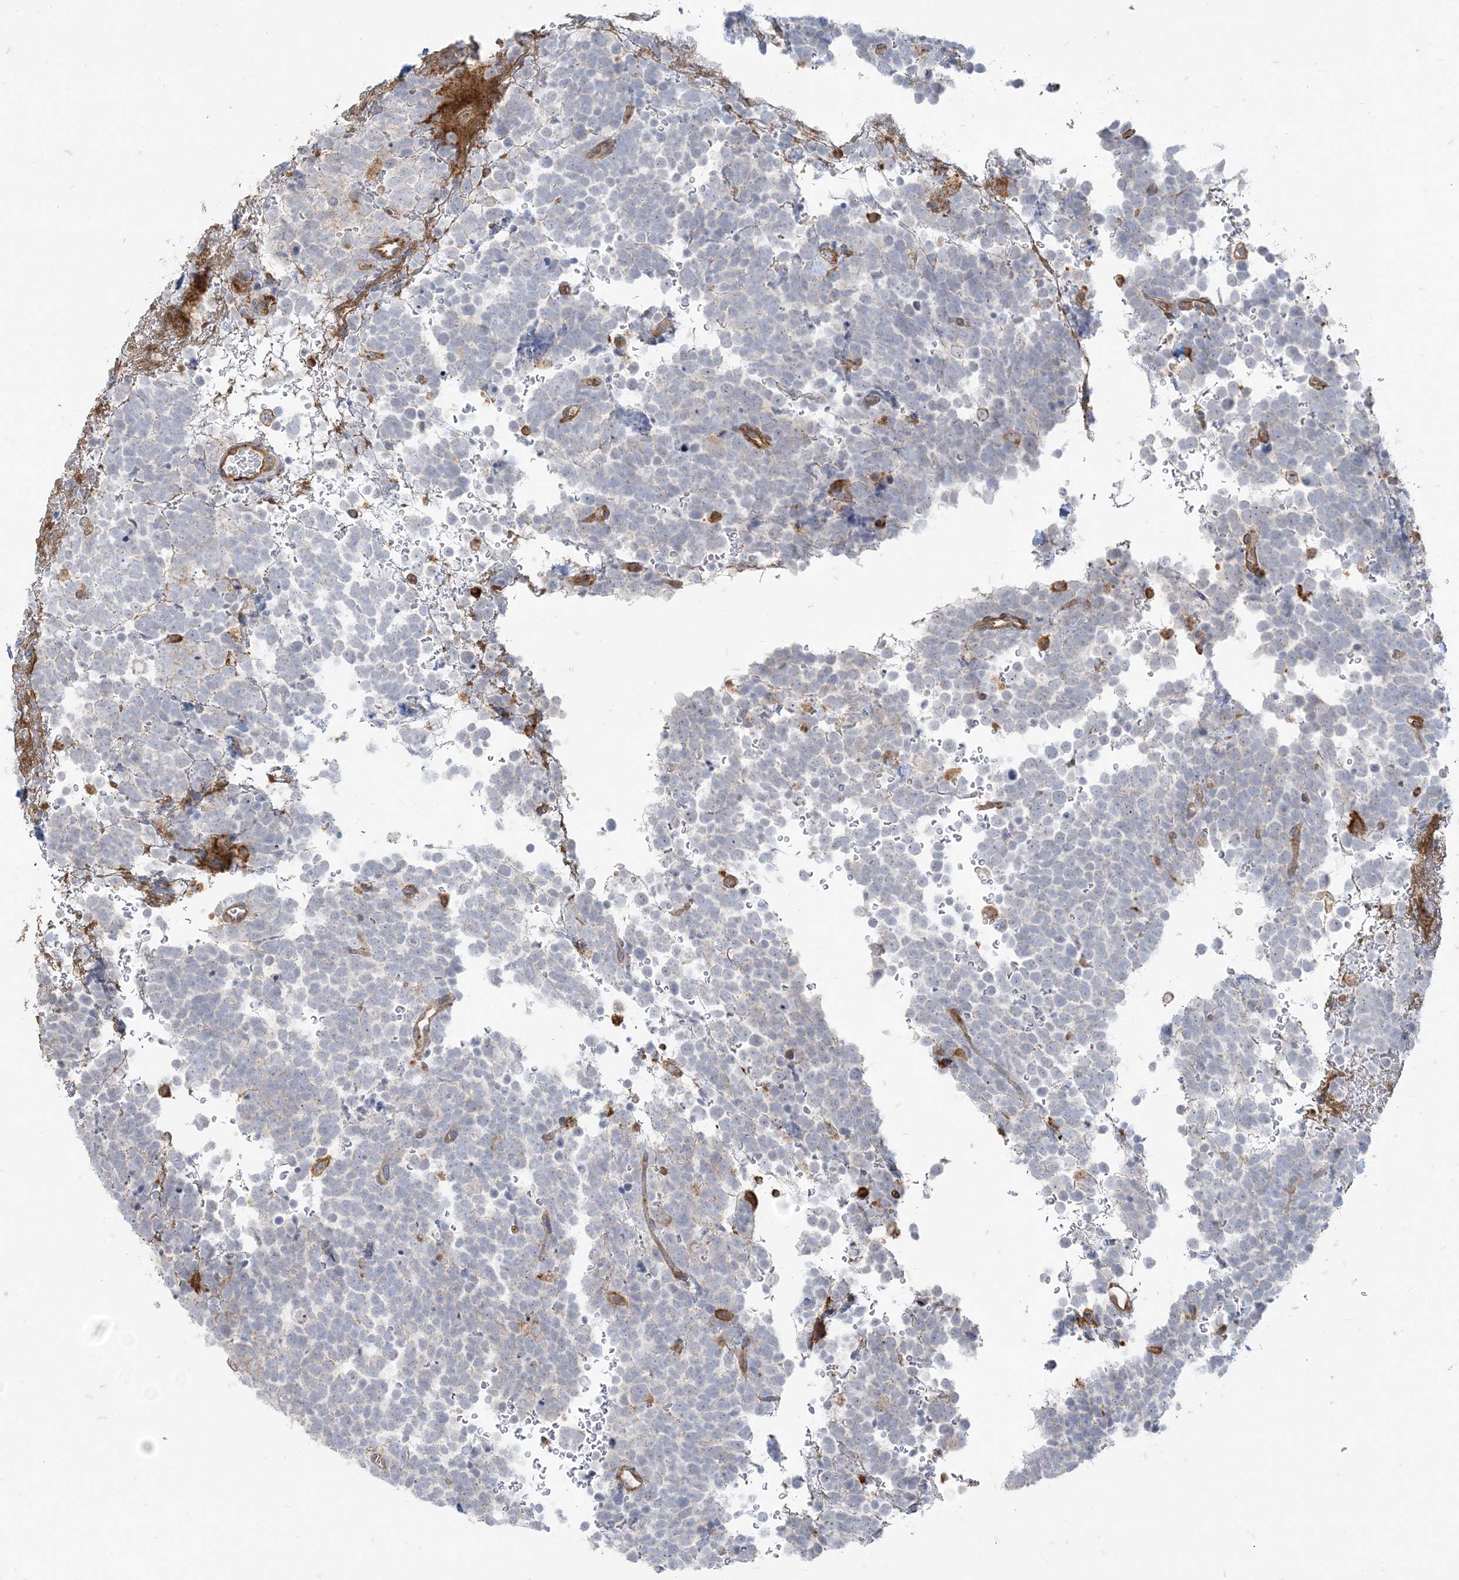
{"staining": {"intensity": "negative", "quantity": "none", "location": "none"}, "tissue": "urothelial cancer", "cell_type": "Tumor cells", "image_type": "cancer", "snomed": [{"axis": "morphology", "description": "Urothelial carcinoma, High grade"}, {"axis": "topography", "description": "Urinary bladder"}], "caption": "Tumor cells are negative for brown protein staining in urothelial cancer.", "gene": "DERL3", "patient": {"sex": "female", "age": 82}}